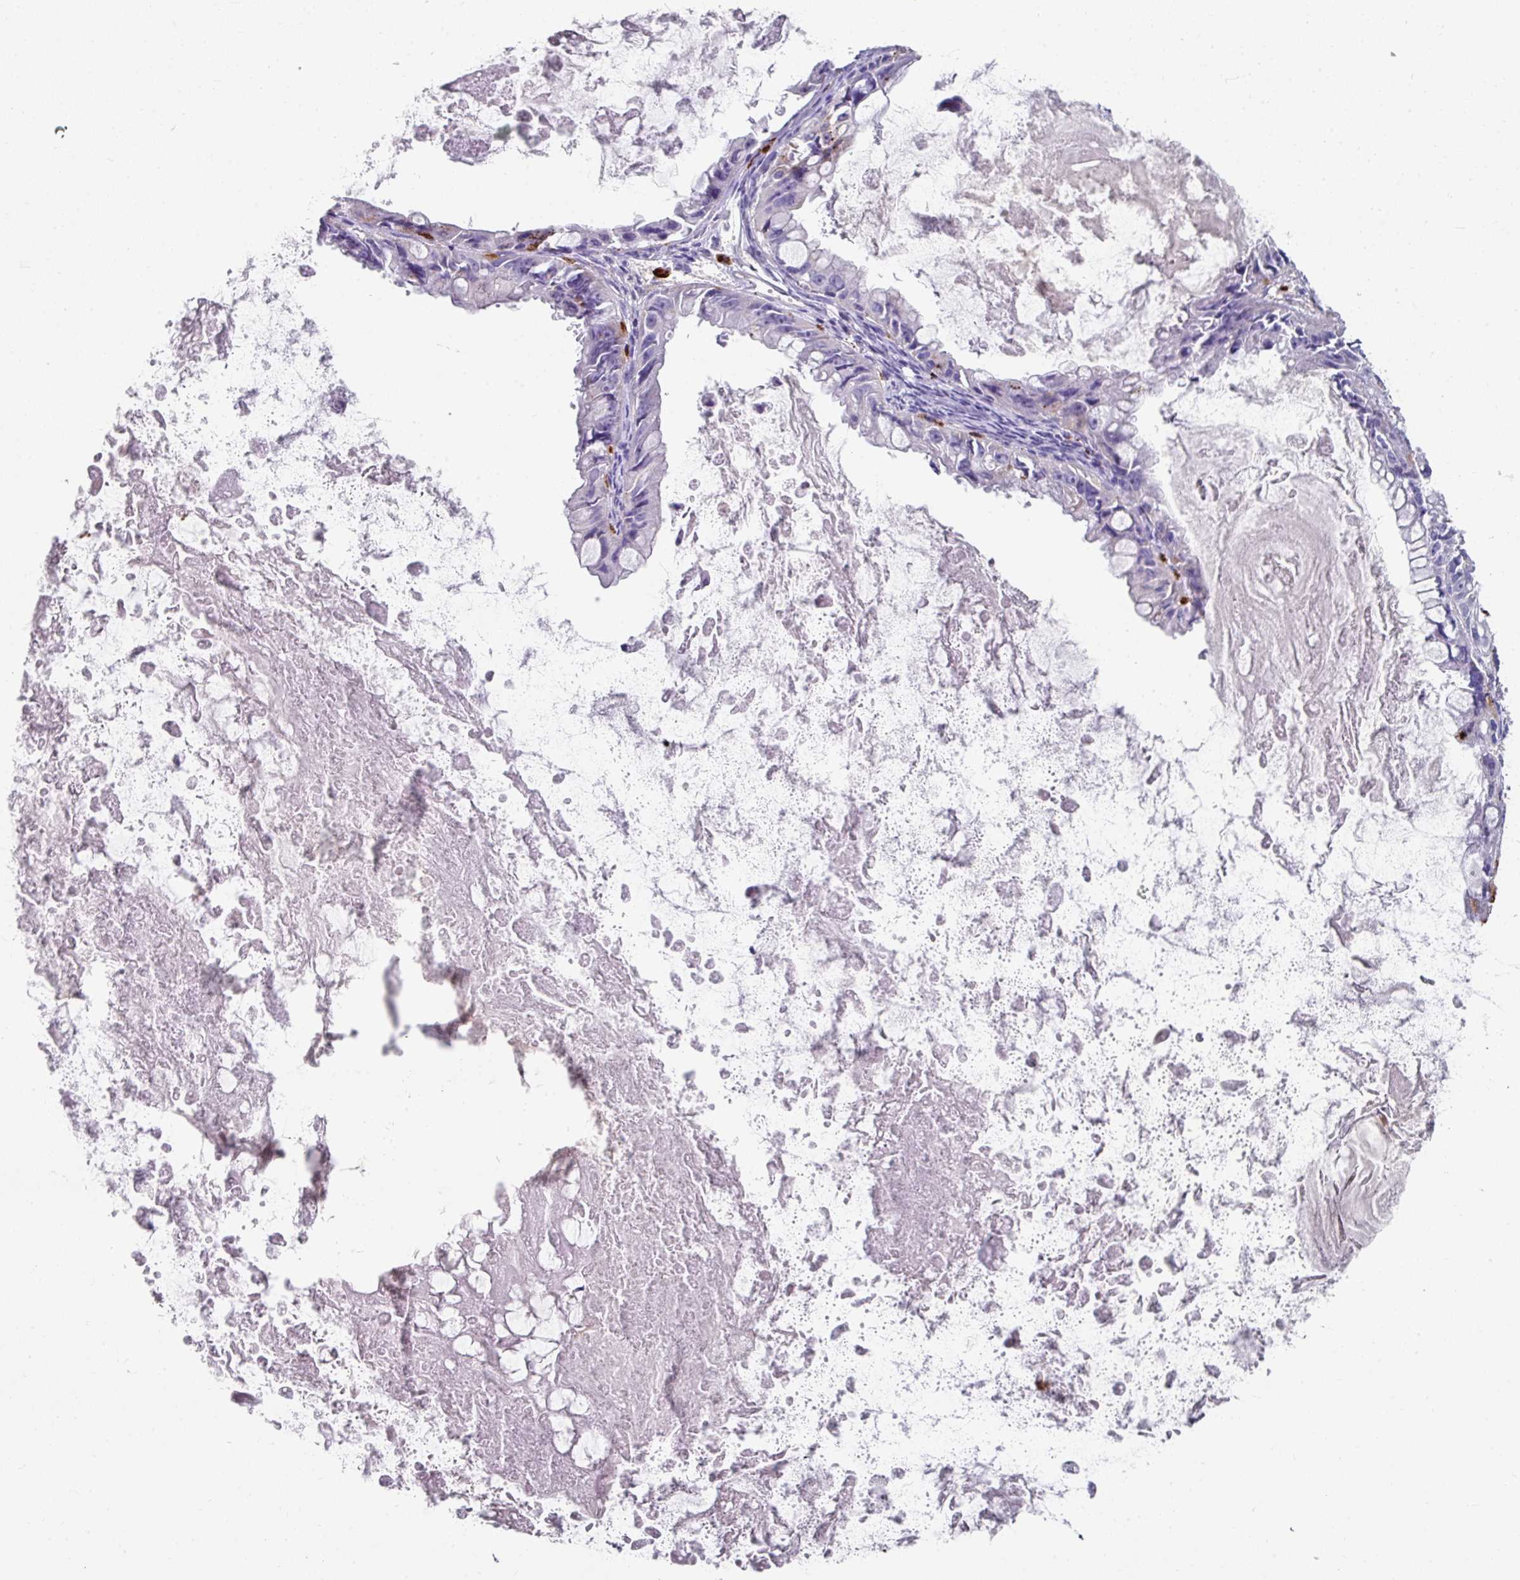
{"staining": {"intensity": "negative", "quantity": "none", "location": "none"}, "tissue": "ovarian cancer", "cell_type": "Tumor cells", "image_type": "cancer", "snomed": [{"axis": "morphology", "description": "Cystadenocarcinoma, mucinous, NOS"}, {"axis": "topography", "description": "Ovary"}], "caption": "Tumor cells show no significant expression in ovarian mucinous cystadenocarcinoma.", "gene": "CPVL", "patient": {"sex": "female", "age": 61}}